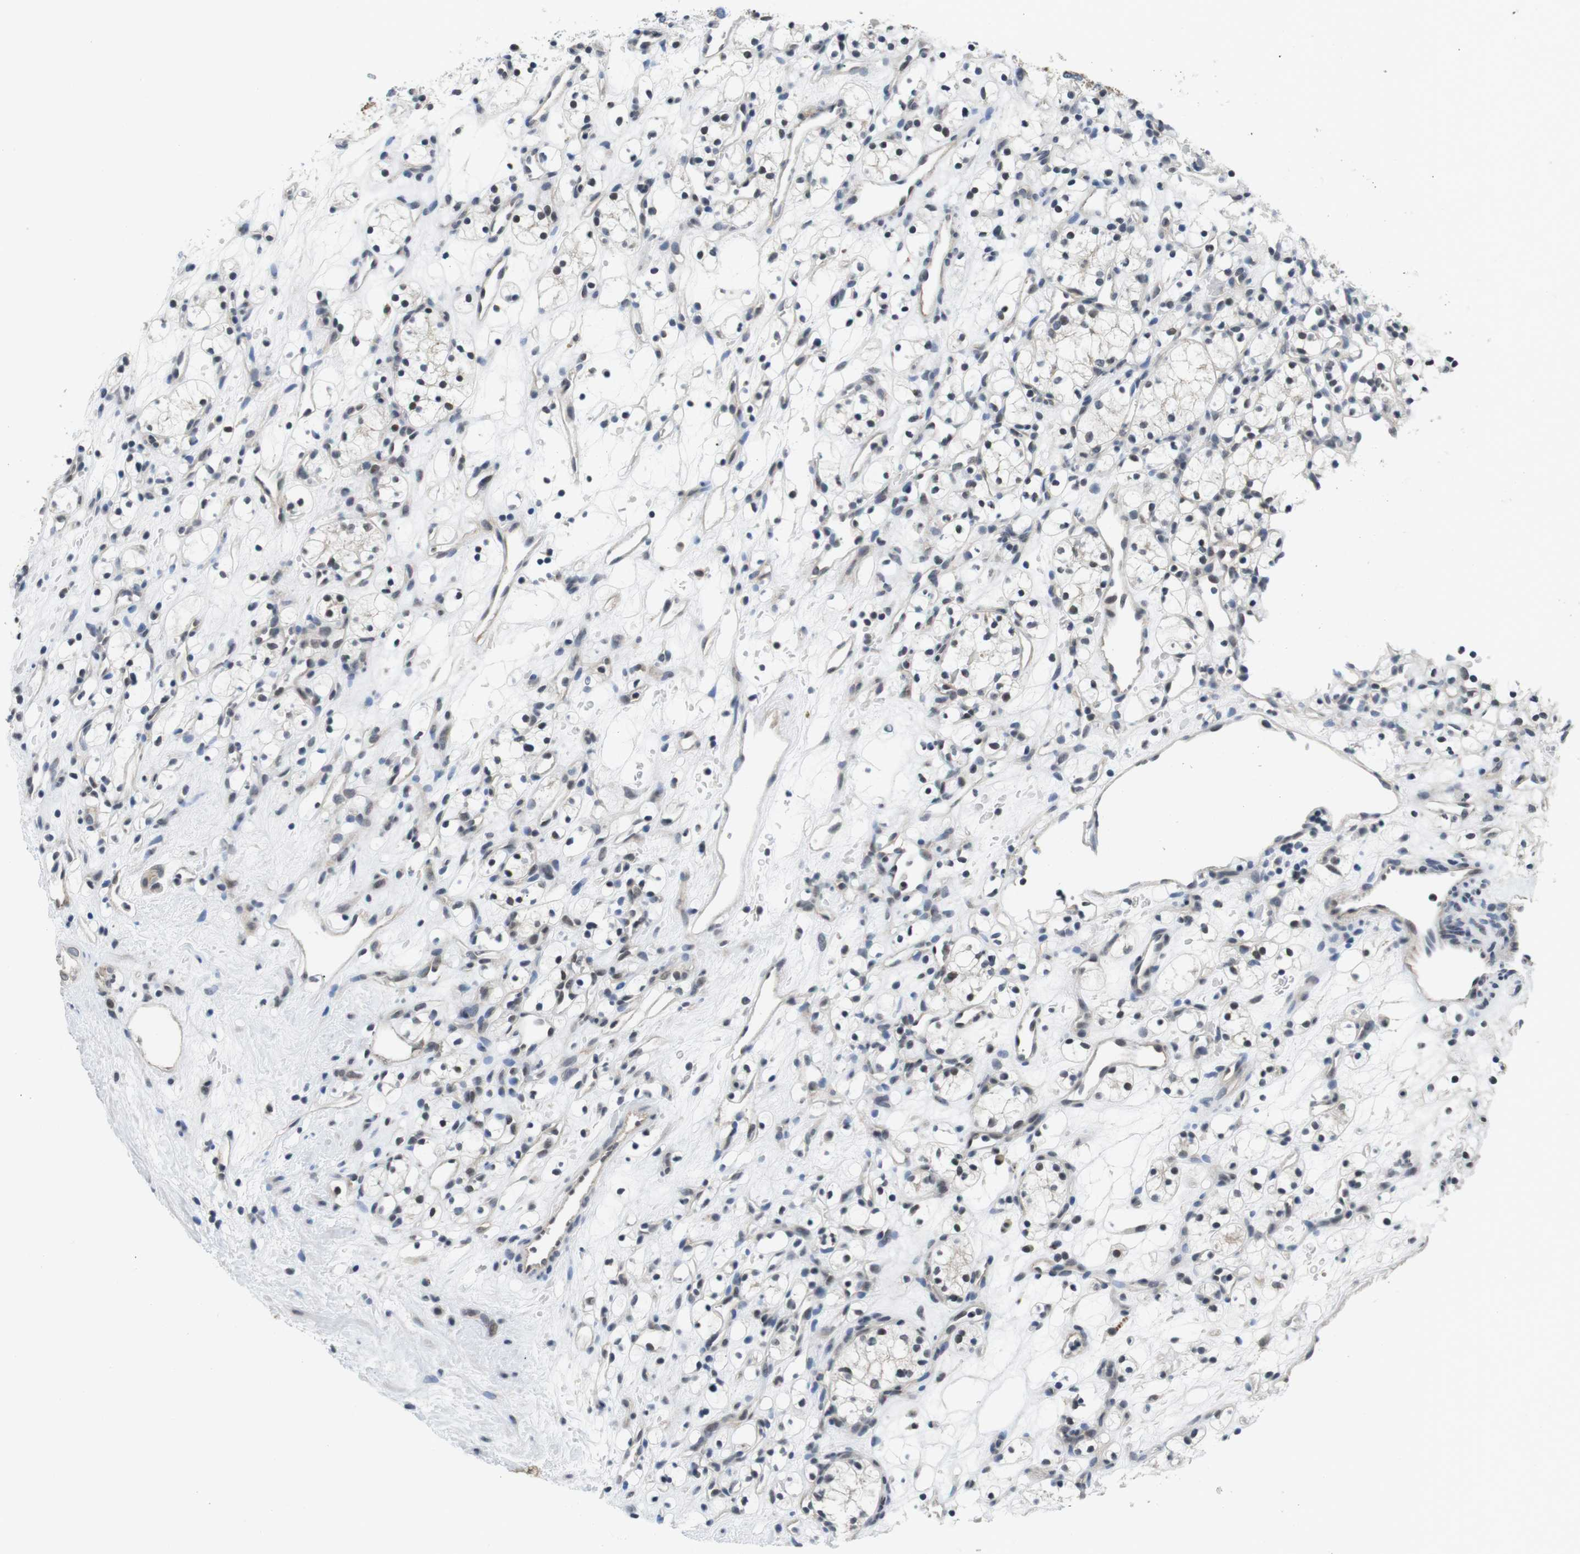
{"staining": {"intensity": "negative", "quantity": "none", "location": "none"}, "tissue": "renal cancer", "cell_type": "Tumor cells", "image_type": "cancer", "snomed": [{"axis": "morphology", "description": "Adenocarcinoma, NOS"}, {"axis": "topography", "description": "Kidney"}], "caption": "IHC of human renal cancer (adenocarcinoma) exhibits no staining in tumor cells. (DAB (3,3'-diaminobenzidine) IHC, high magnification).", "gene": "NECTIN1", "patient": {"sex": "female", "age": 60}}